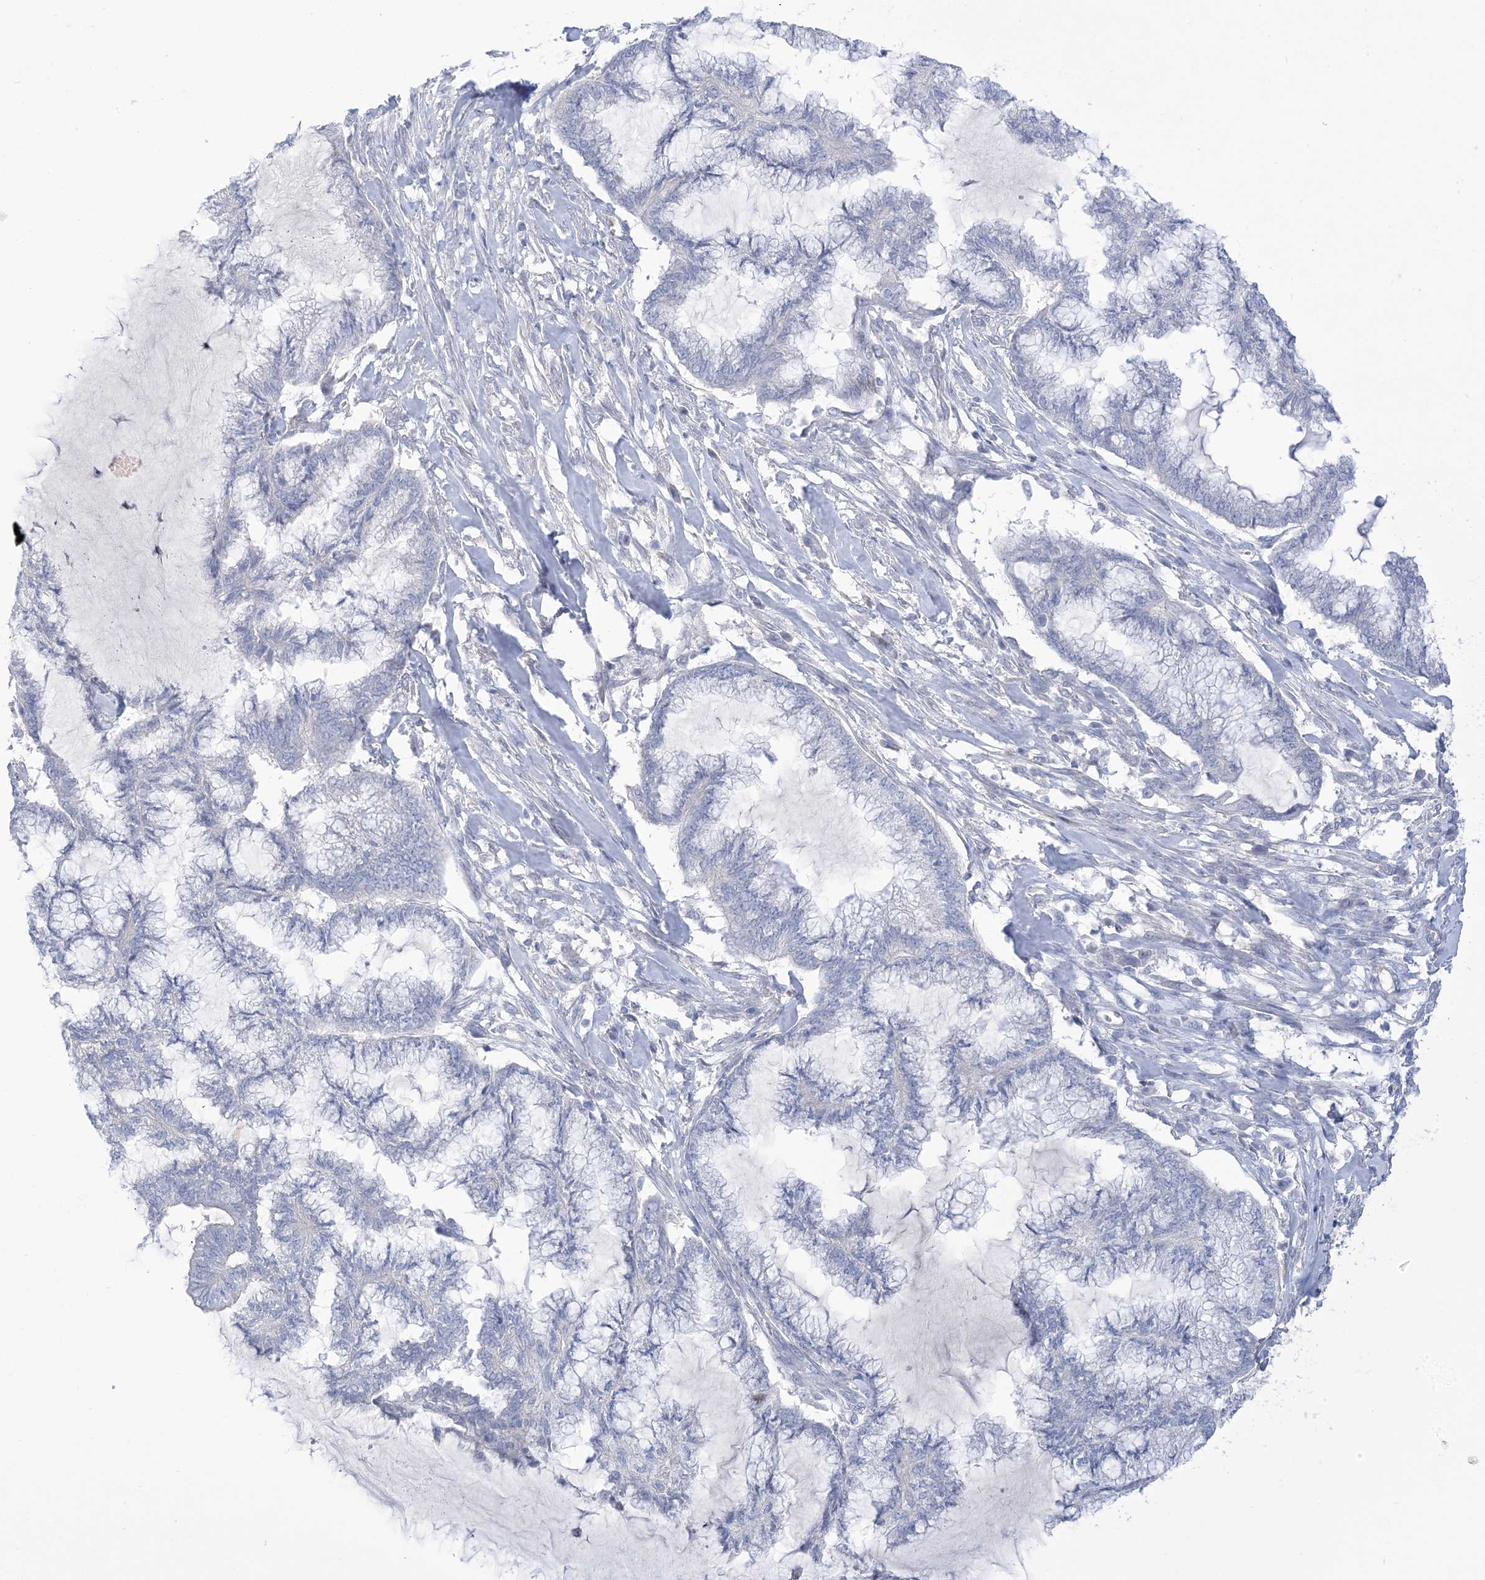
{"staining": {"intensity": "negative", "quantity": "none", "location": "none"}, "tissue": "endometrial cancer", "cell_type": "Tumor cells", "image_type": "cancer", "snomed": [{"axis": "morphology", "description": "Adenocarcinoma, NOS"}, {"axis": "topography", "description": "Endometrium"}], "caption": "Tumor cells show no significant staining in adenocarcinoma (endometrial). Nuclei are stained in blue.", "gene": "MTHFD2L", "patient": {"sex": "female", "age": 86}}